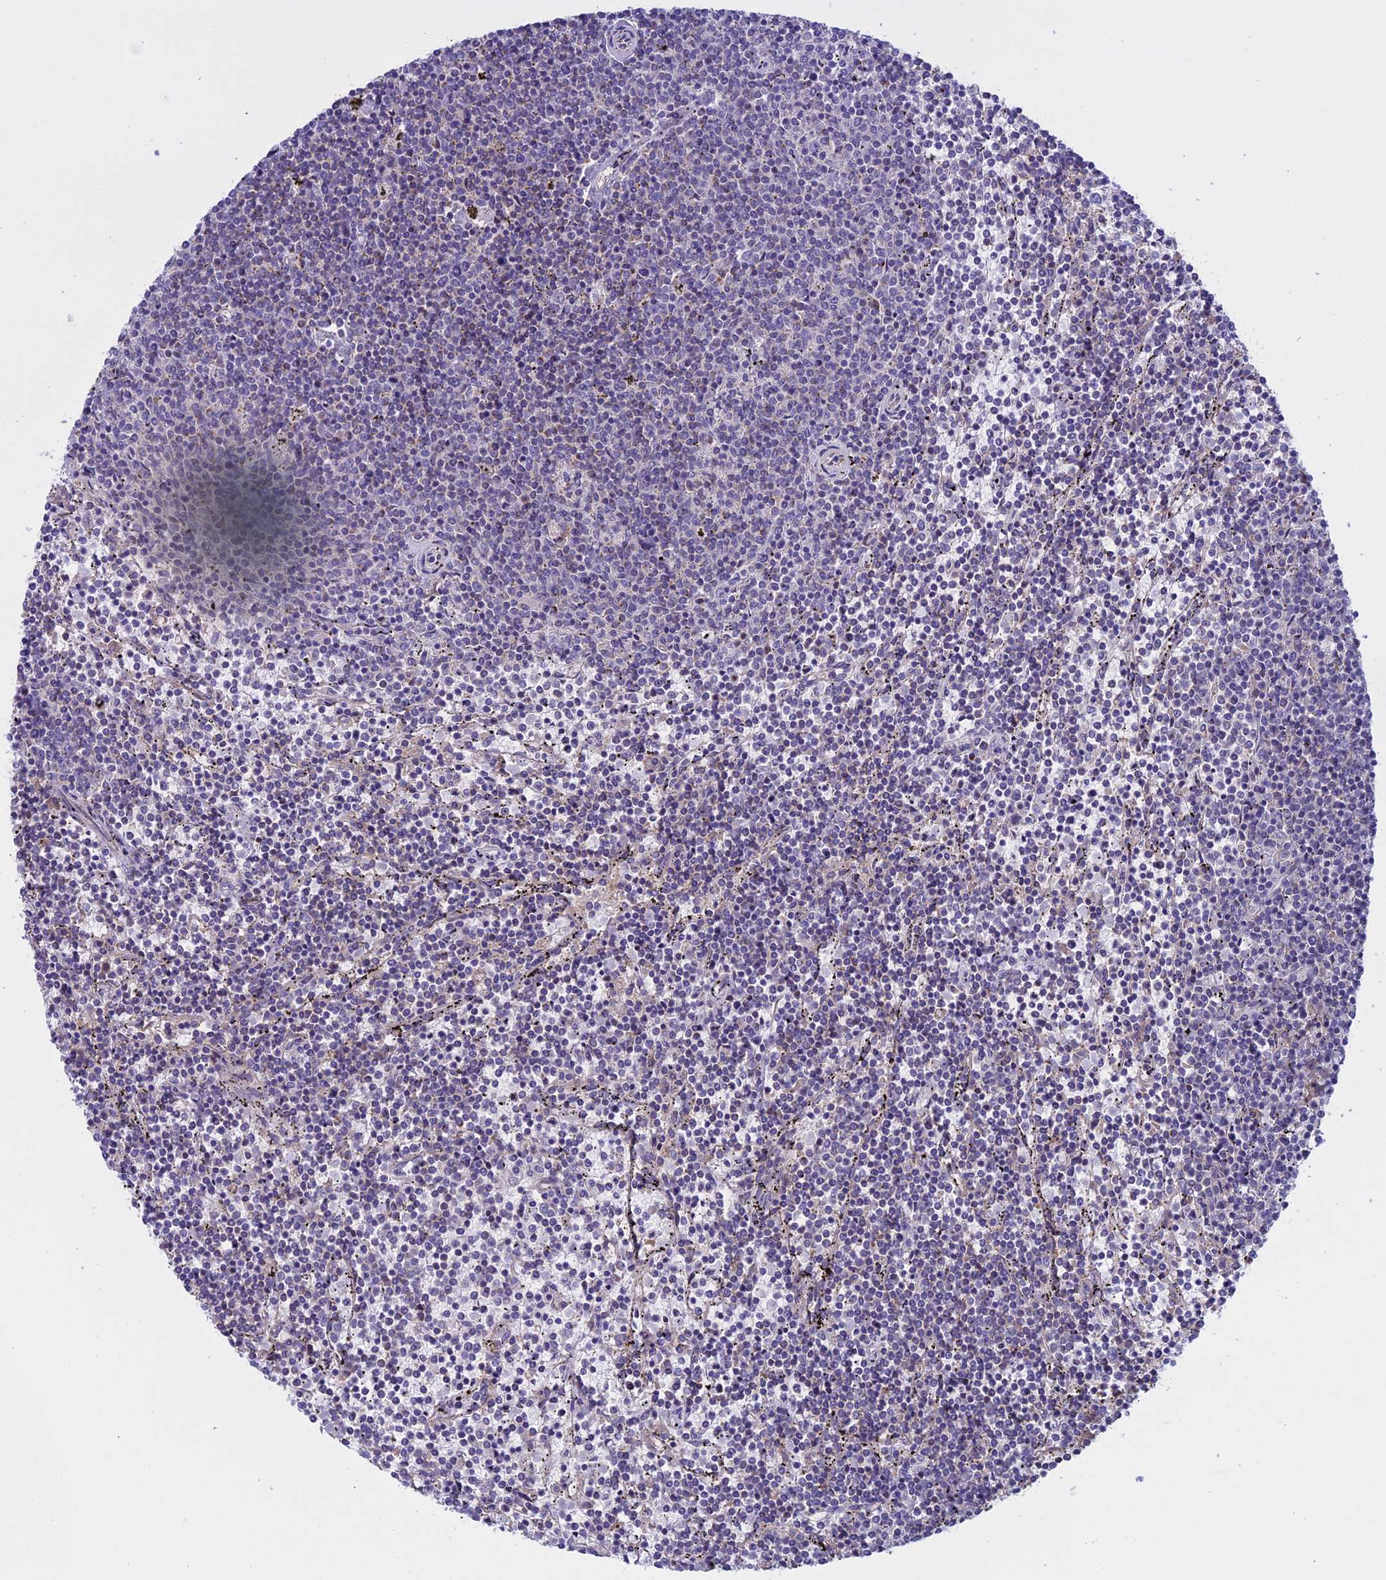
{"staining": {"intensity": "negative", "quantity": "none", "location": "none"}, "tissue": "lymphoma", "cell_type": "Tumor cells", "image_type": "cancer", "snomed": [{"axis": "morphology", "description": "Malignant lymphoma, non-Hodgkin's type, Low grade"}, {"axis": "topography", "description": "Spleen"}], "caption": "Photomicrograph shows no protein positivity in tumor cells of lymphoma tissue.", "gene": "DCTN5", "patient": {"sex": "female", "age": 50}}